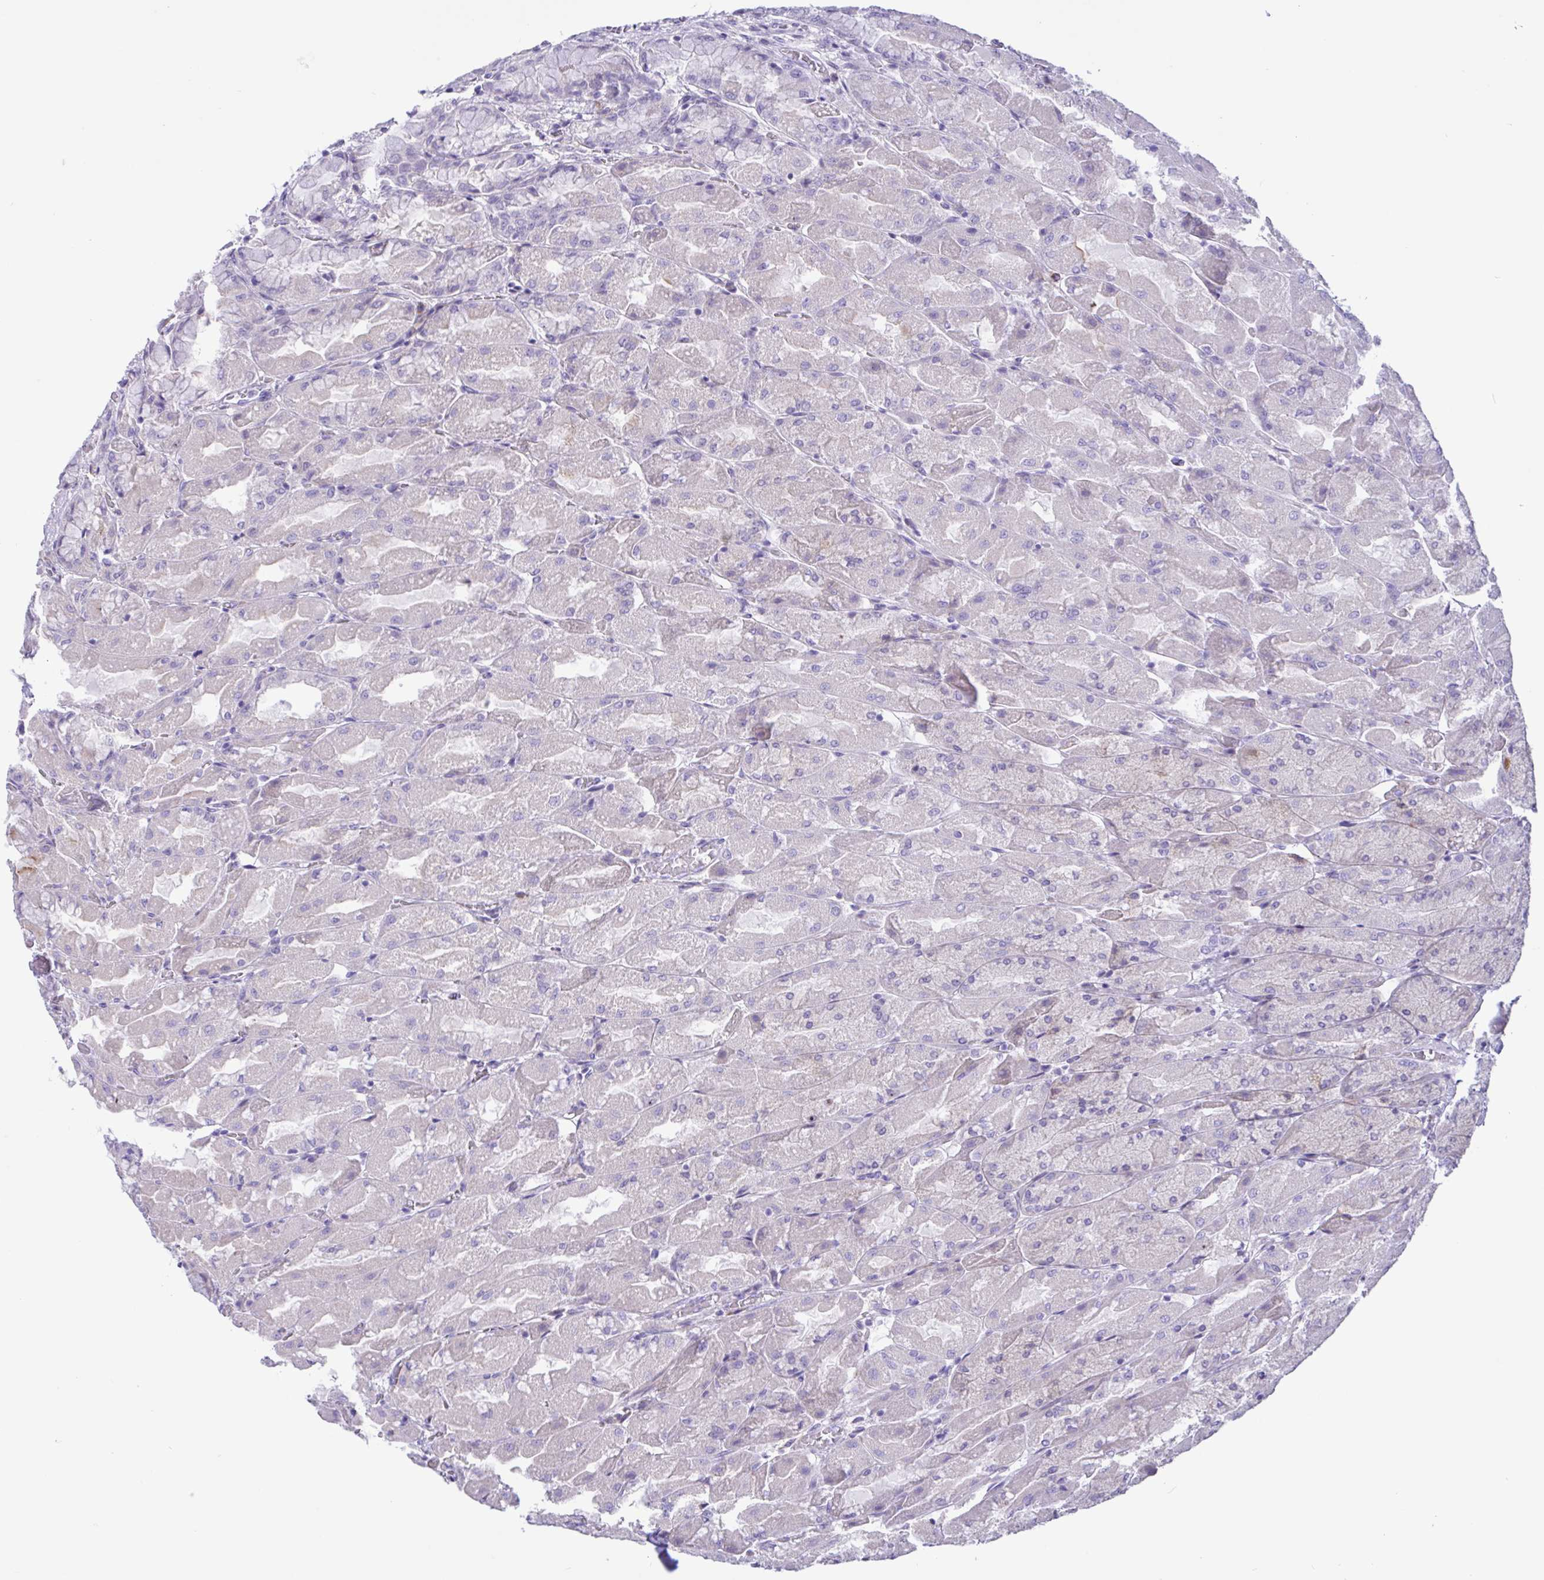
{"staining": {"intensity": "negative", "quantity": "none", "location": "none"}, "tissue": "stomach", "cell_type": "Glandular cells", "image_type": "normal", "snomed": [{"axis": "morphology", "description": "Normal tissue, NOS"}, {"axis": "topography", "description": "Stomach"}], "caption": "Immunohistochemistry (IHC) micrograph of benign stomach stained for a protein (brown), which demonstrates no staining in glandular cells. (IHC, brightfield microscopy, high magnification).", "gene": "DSC3", "patient": {"sex": "female", "age": 61}}